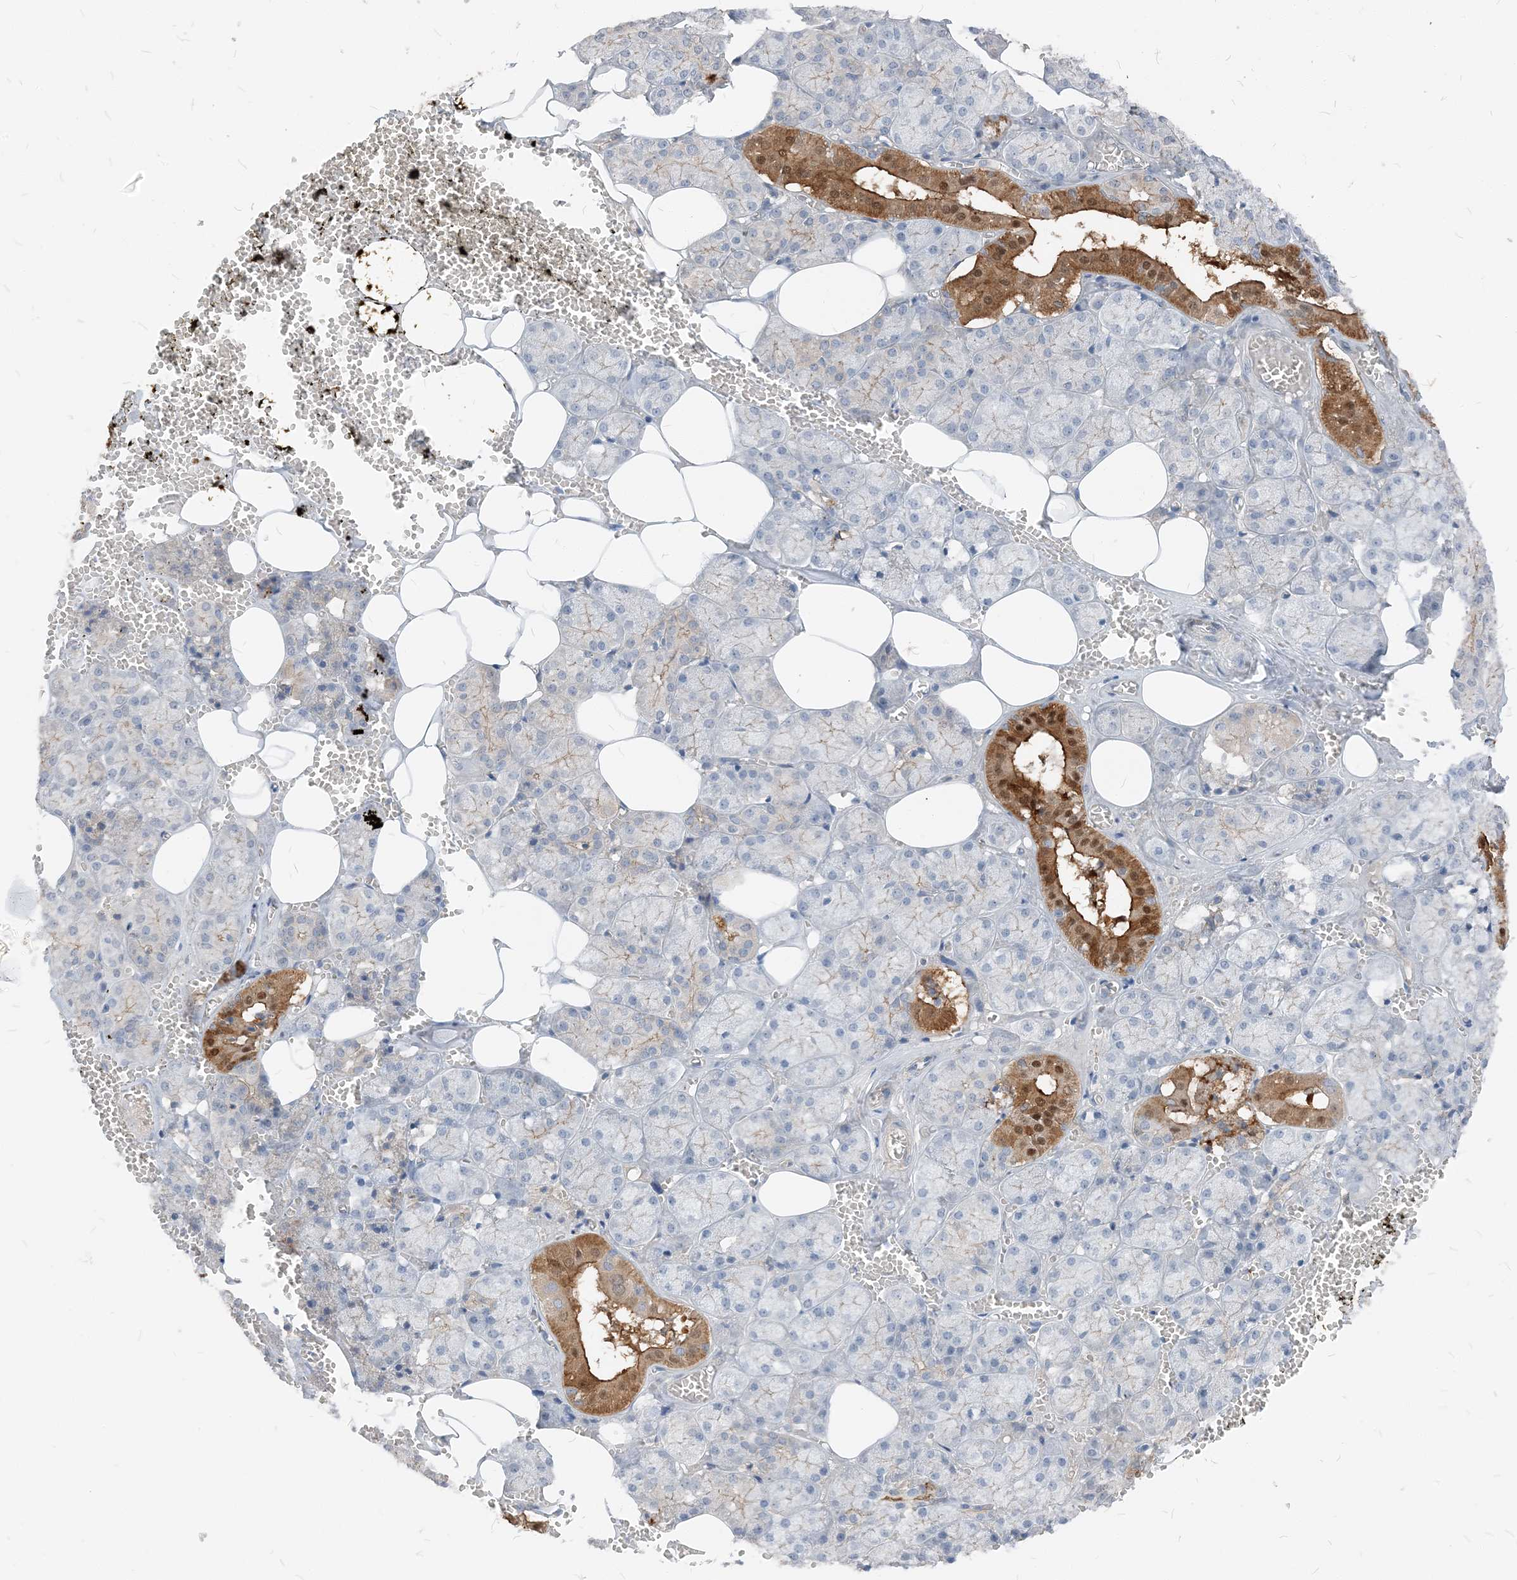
{"staining": {"intensity": "moderate", "quantity": "<25%", "location": "cytoplasmic/membranous,nuclear"}, "tissue": "salivary gland", "cell_type": "Glandular cells", "image_type": "normal", "snomed": [{"axis": "morphology", "description": "Normal tissue, NOS"}, {"axis": "topography", "description": "Salivary gland"}], "caption": "There is low levels of moderate cytoplasmic/membranous,nuclear positivity in glandular cells of normal salivary gland, as demonstrated by immunohistochemical staining (brown color).", "gene": "NCOA7", "patient": {"sex": "male", "age": 62}}